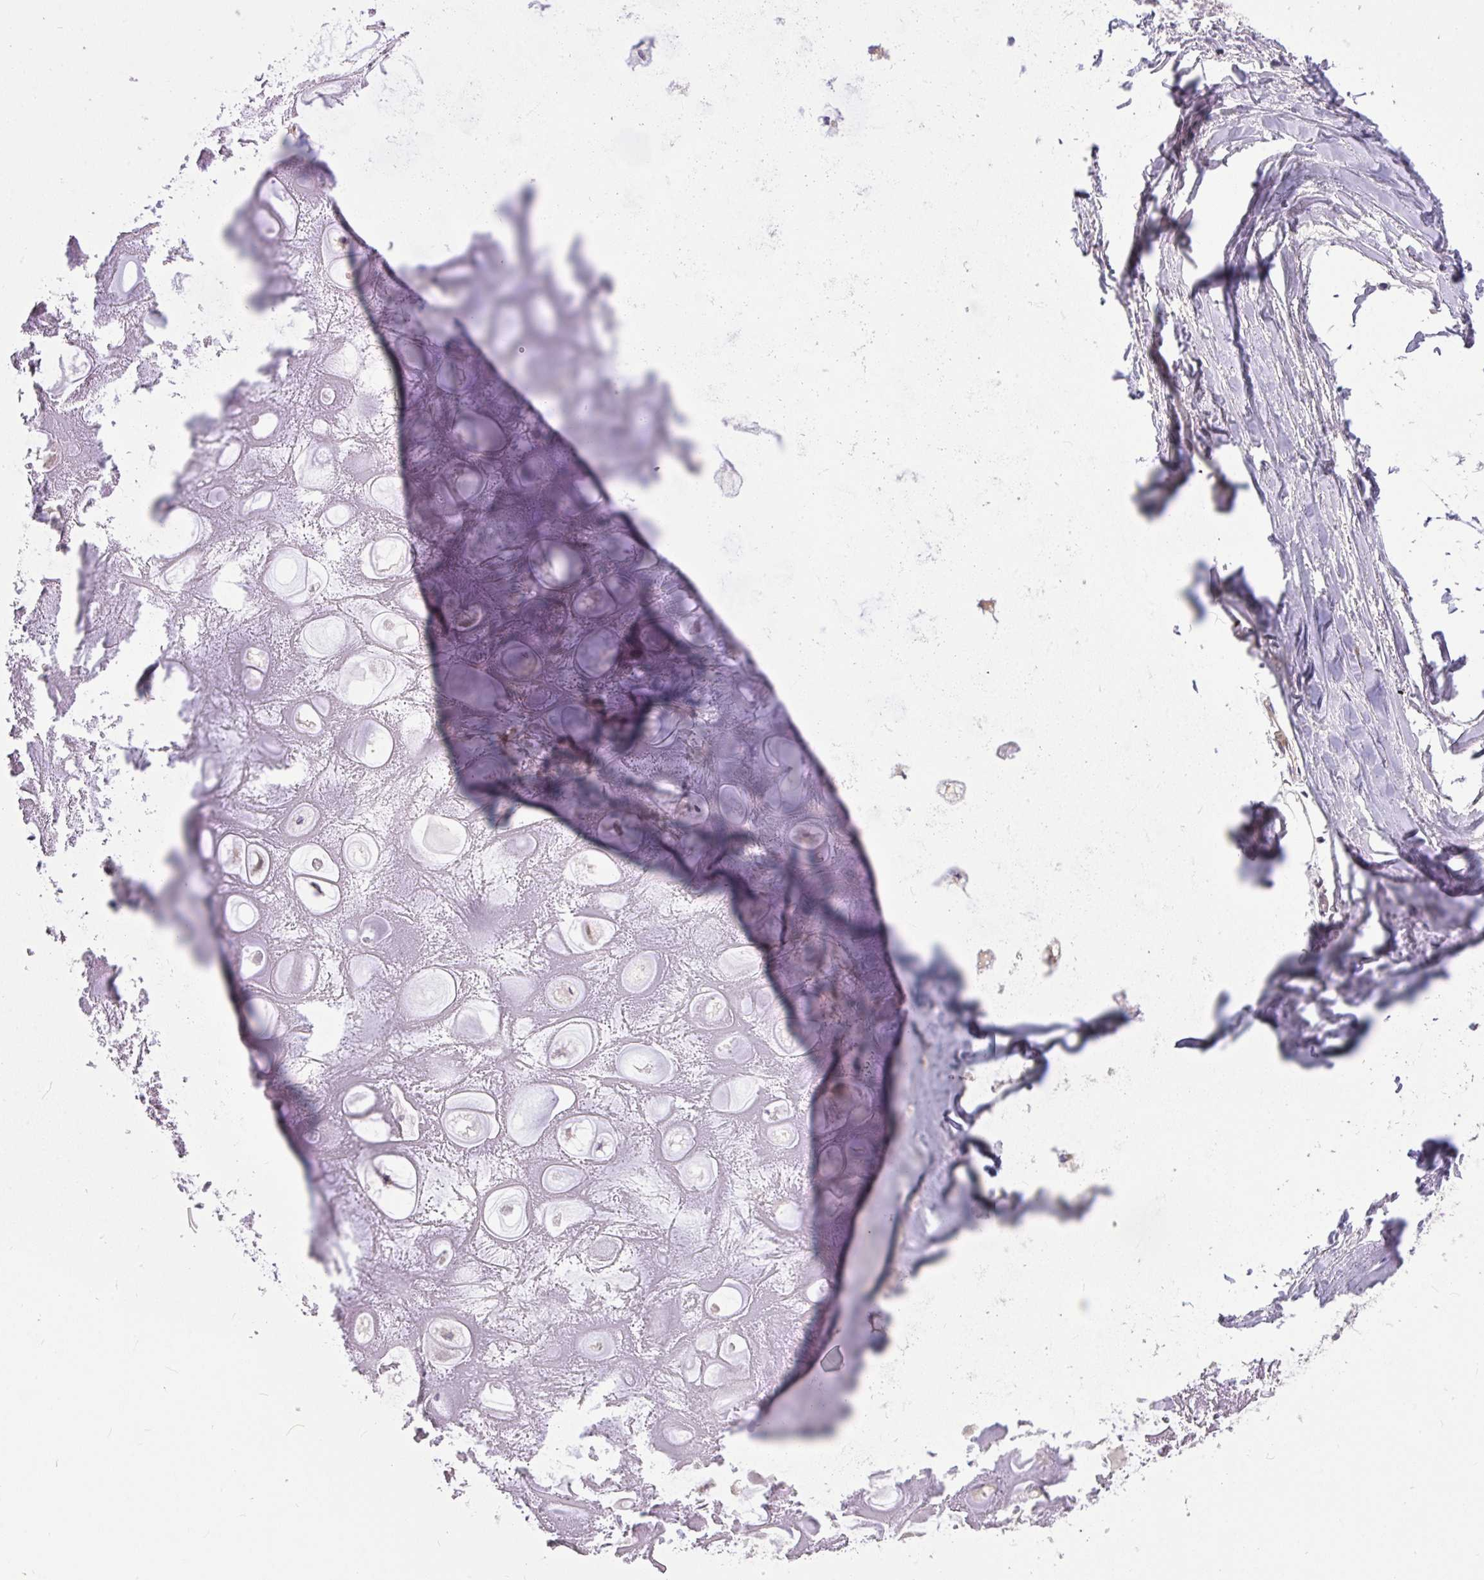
{"staining": {"intensity": "negative", "quantity": "none", "location": "none"}, "tissue": "soft tissue", "cell_type": "Chondrocytes", "image_type": "normal", "snomed": [{"axis": "morphology", "description": "Normal tissue, NOS"}, {"axis": "topography", "description": "Lymph node"}, {"axis": "topography", "description": "Cartilage tissue"}, {"axis": "topography", "description": "Nasopharynx"}], "caption": "Human soft tissue stained for a protein using IHC exhibits no staining in chondrocytes.", "gene": "MOCS1", "patient": {"sex": "male", "age": 63}}